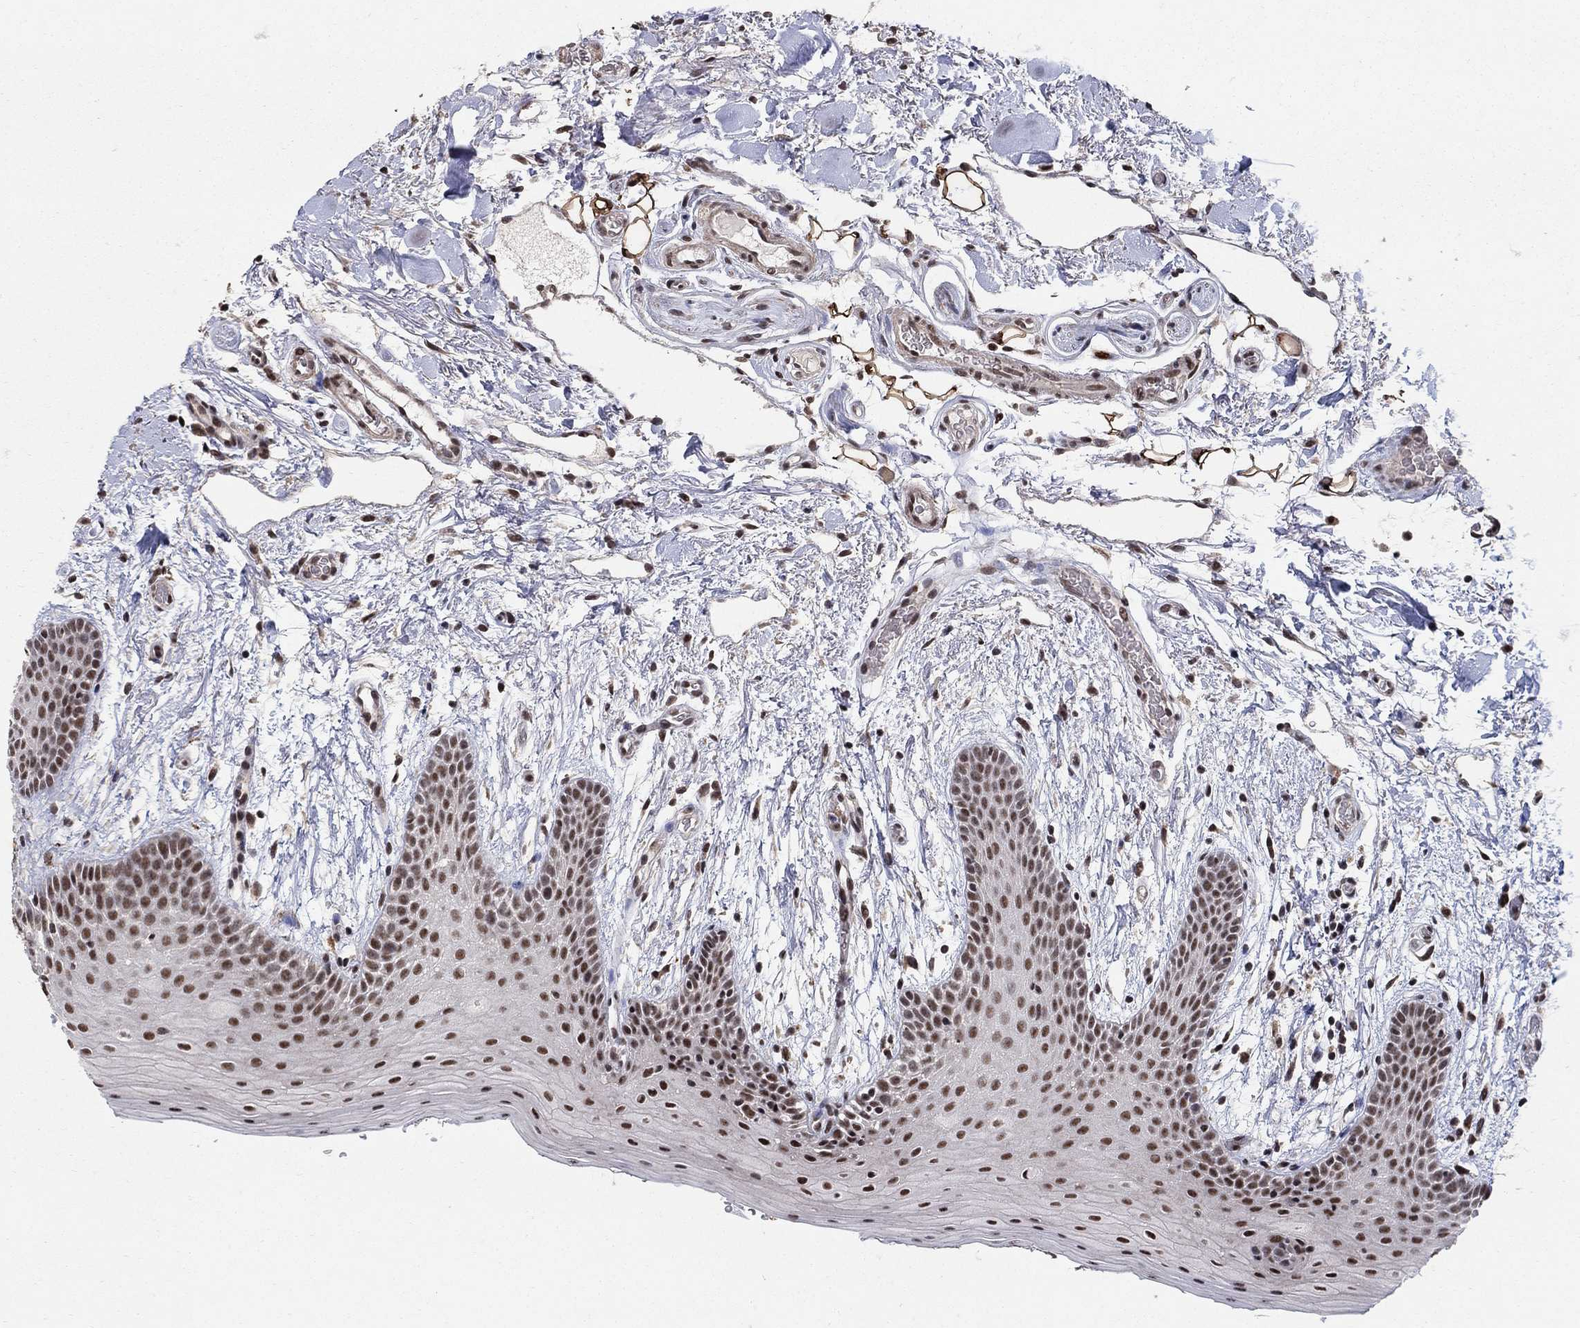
{"staining": {"intensity": "strong", "quantity": "25%-75%", "location": "nuclear"}, "tissue": "oral mucosa", "cell_type": "Squamous epithelial cells", "image_type": "normal", "snomed": [{"axis": "morphology", "description": "Normal tissue, NOS"}, {"axis": "topography", "description": "Oral tissue"}, {"axis": "topography", "description": "Tounge, NOS"}], "caption": "Protein analysis of unremarkable oral mucosa displays strong nuclear staining in approximately 25%-75% of squamous epithelial cells. The staining was performed using DAB (3,3'-diaminobenzidine), with brown indicating positive protein expression. Nuclei are stained blue with hematoxylin.", "gene": "PNISR", "patient": {"sex": "female", "age": 86}}